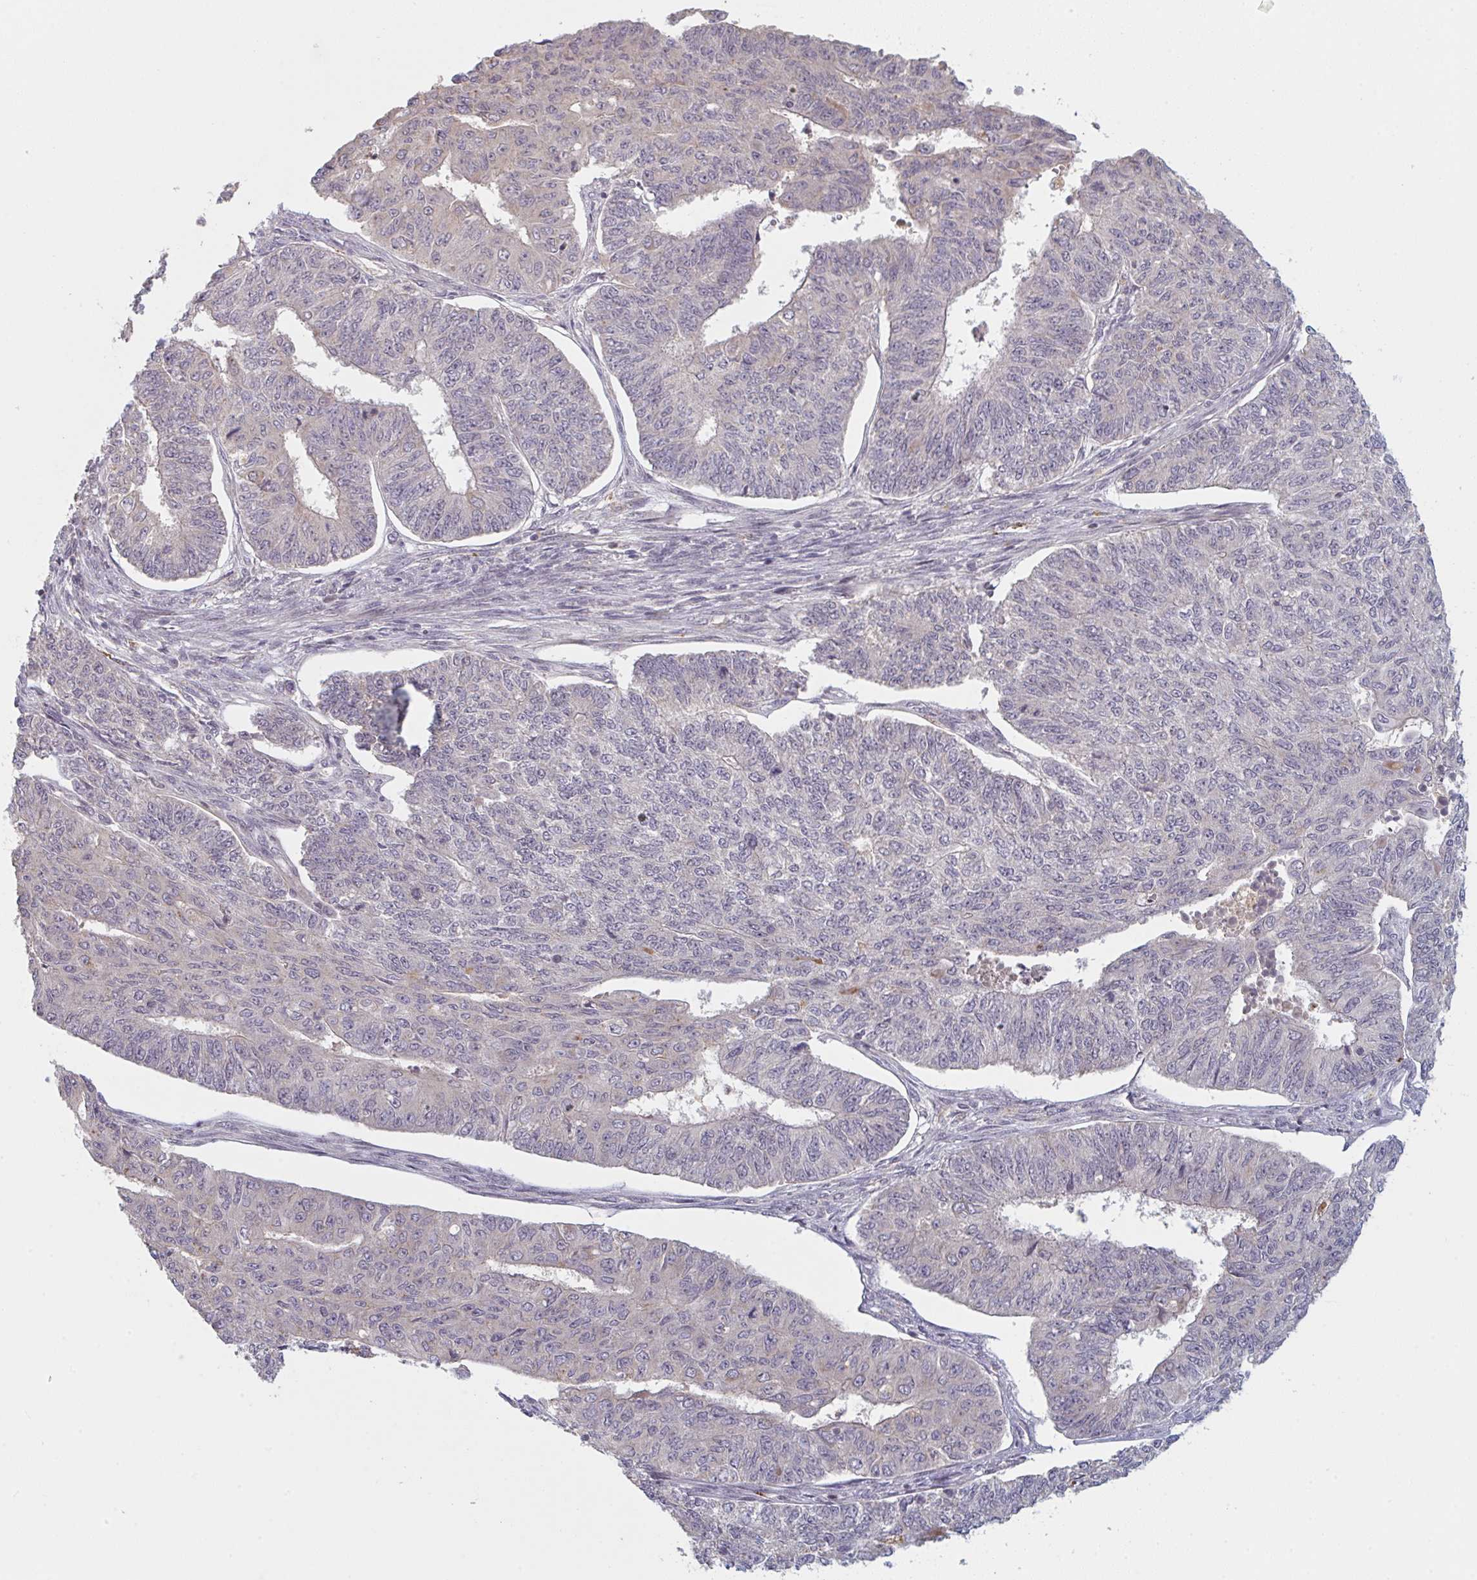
{"staining": {"intensity": "negative", "quantity": "none", "location": "none"}, "tissue": "endometrial cancer", "cell_type": "Tumor cells", "image_type": "cancer", "snomed": [{"axis": "morphology", "description": "Adenocarcinoma, NOS"}, {"axis": "topography", "description": "Endometrium"}], "caption": "DAB (3,3'-diaminobenzidine) immunohistochemical staining of adenocarcinoma (endometrial) displays no significant staining in tumor cells.", "gene": "DCST1", "patient": {"sex": "female", "age": 32}}